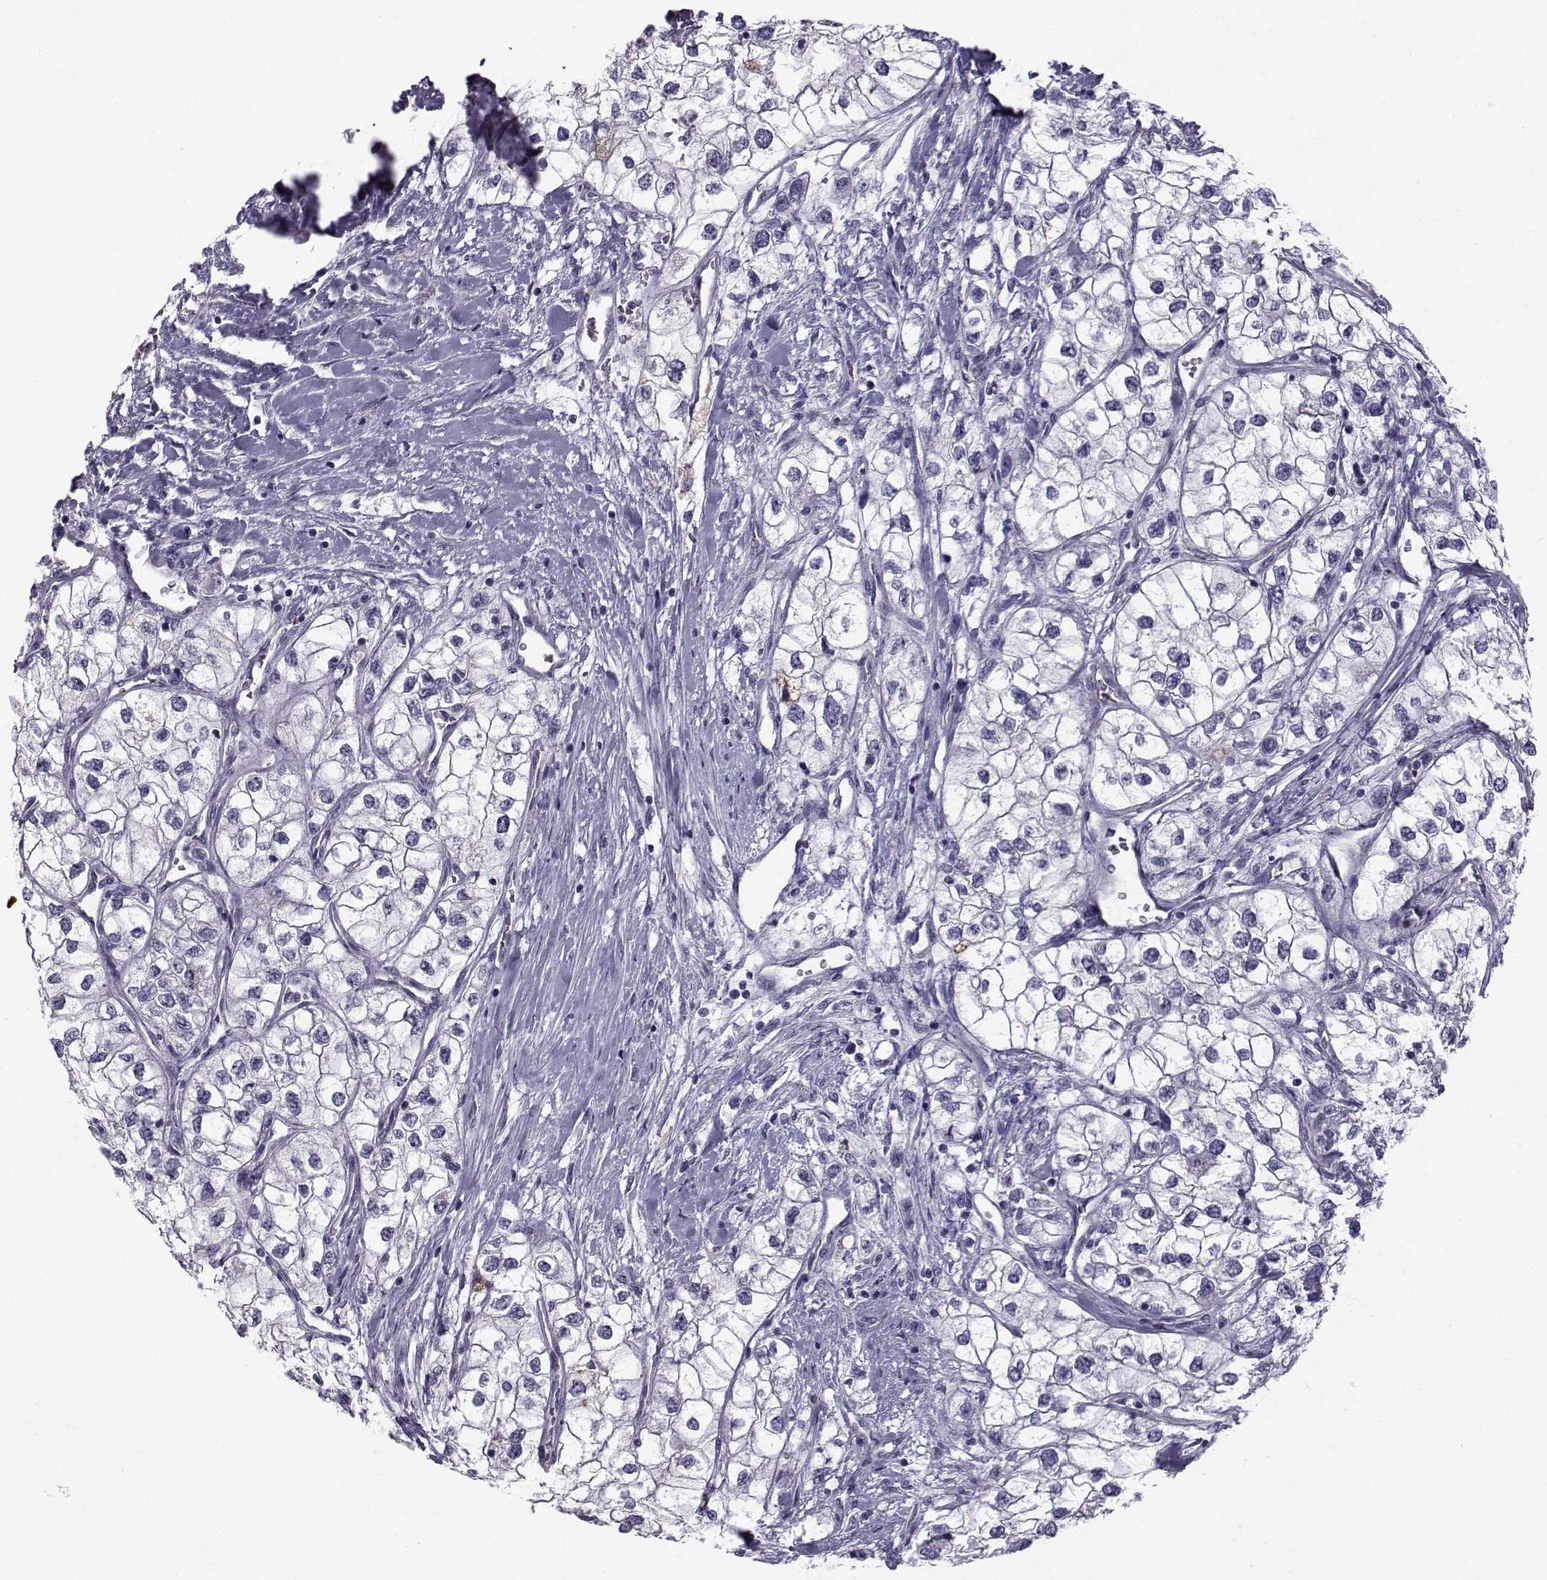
{"staining": {"intensity": "moderate", "quantity": "<25%", "location": "cytoplasmic/membranous"}, "tissue": "renal cancer", "cell_type": "Tumor cells", "image_type": "cancer", "snomed": [{"axis": "morphology", "description": "Adenocarcinoma, NOS"}, {"axis": "topography", "description": "Kidney"}], "caption": "IHC image of human renal adenocarcinoma stained for a protein (brown), which reveals low levels of moderate cytoplasmic/membranous expression in about <25% of tumor cells.", "gene": "QPCT", "patient": {"sex": "male", "age": 59}}